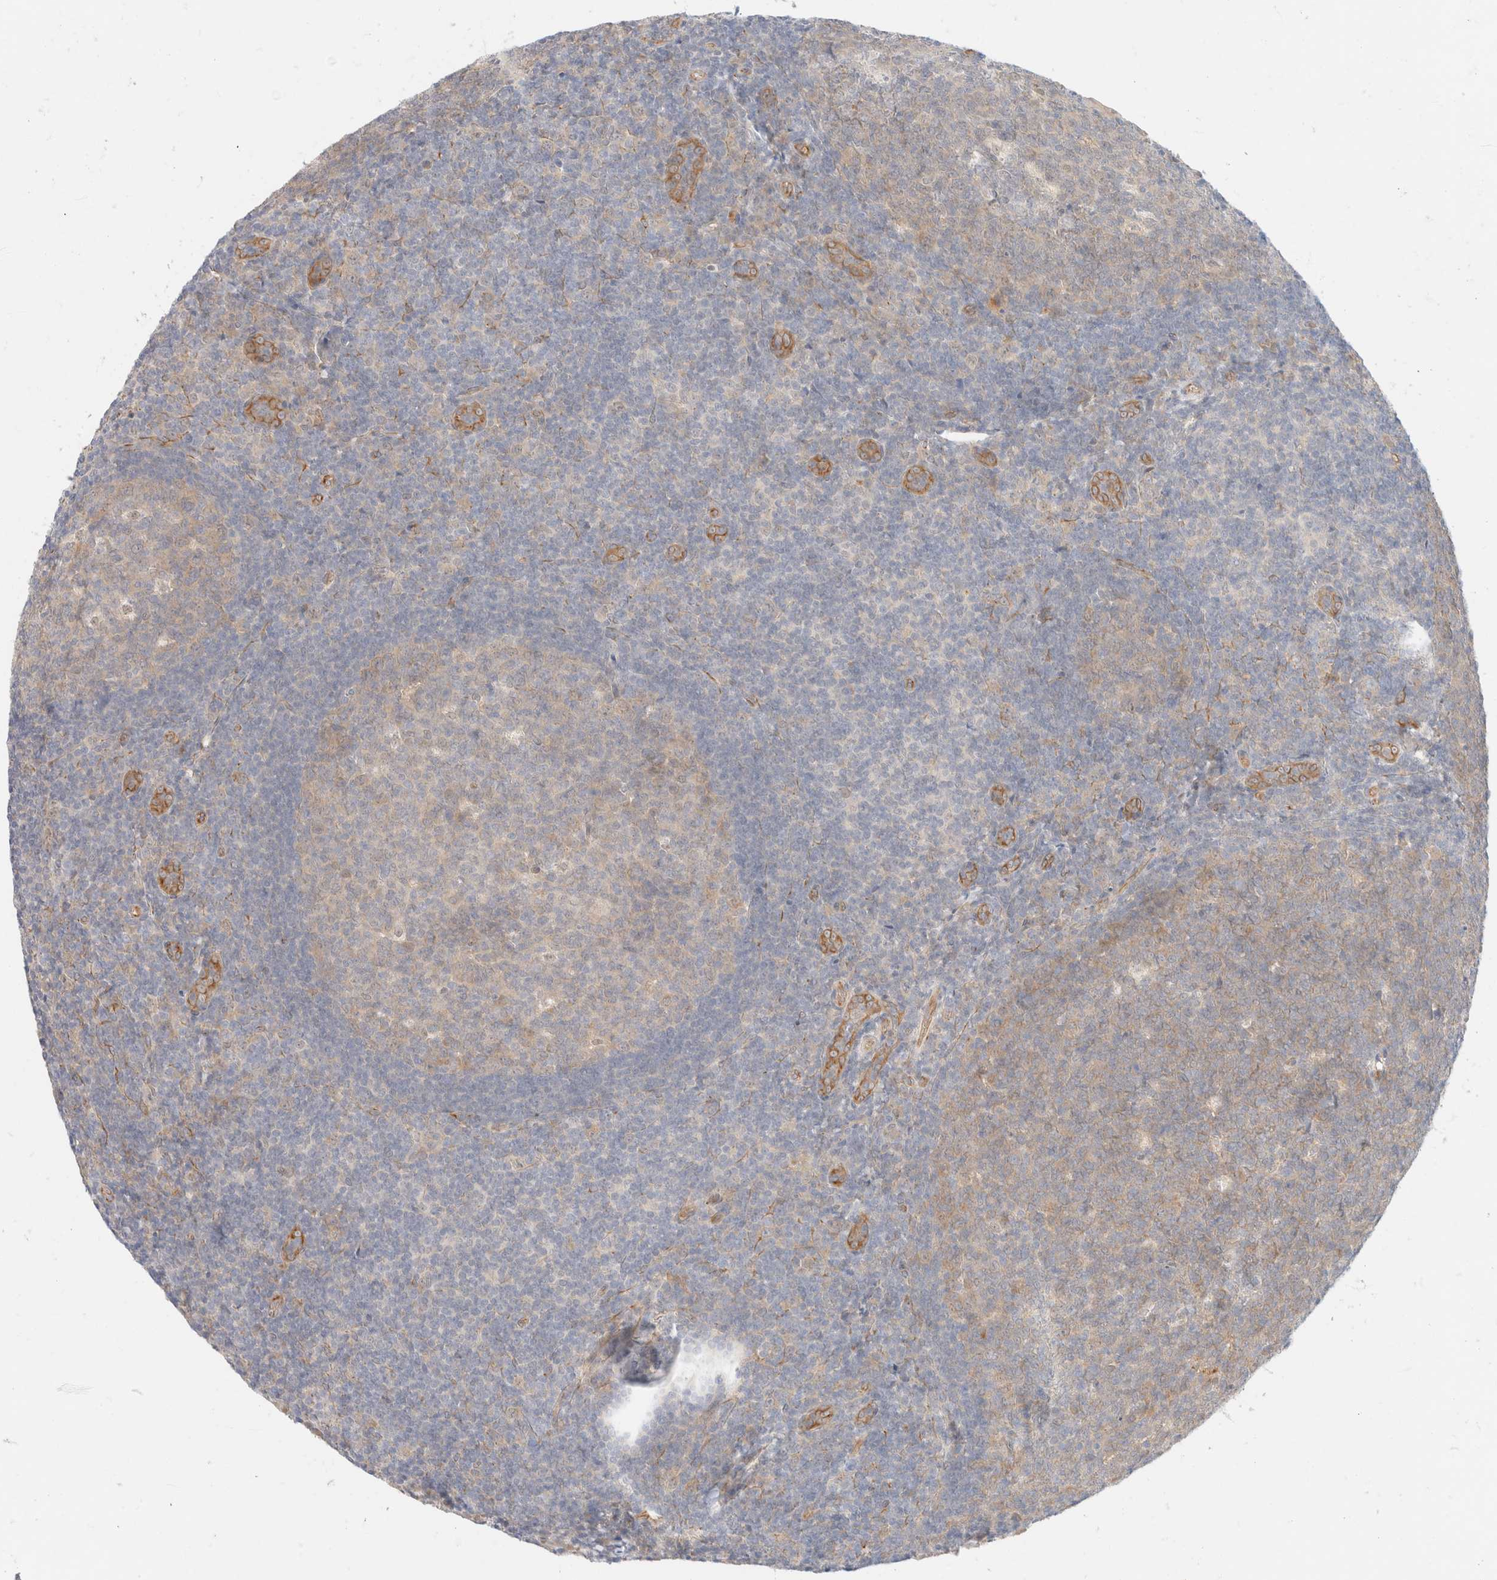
{"staining": {"intensity": "weak", "quantity": "25%-75%", "location": "cytoplasmic/membranous"}, "tissue": "tonsil", "cell_type": "Germinal center cells", "image_type": "normal", "snomed": [{"axis": "morphology", "description": "Normal tissue, NOS"}, {"axis": "topography", "description": "Tonsil"}], "caption": "Germinal center cells exhibit low levels of weak cytoplasmic/membranous staining in approximately 25%-75% of cells in normal tonsil. (Stains: DAB in brown, nuclei in blue, Microscopy: brightfield microscopy at high magnification).", "gene": "UNC13B", "patient": {"sex": "male", "age": 37}}